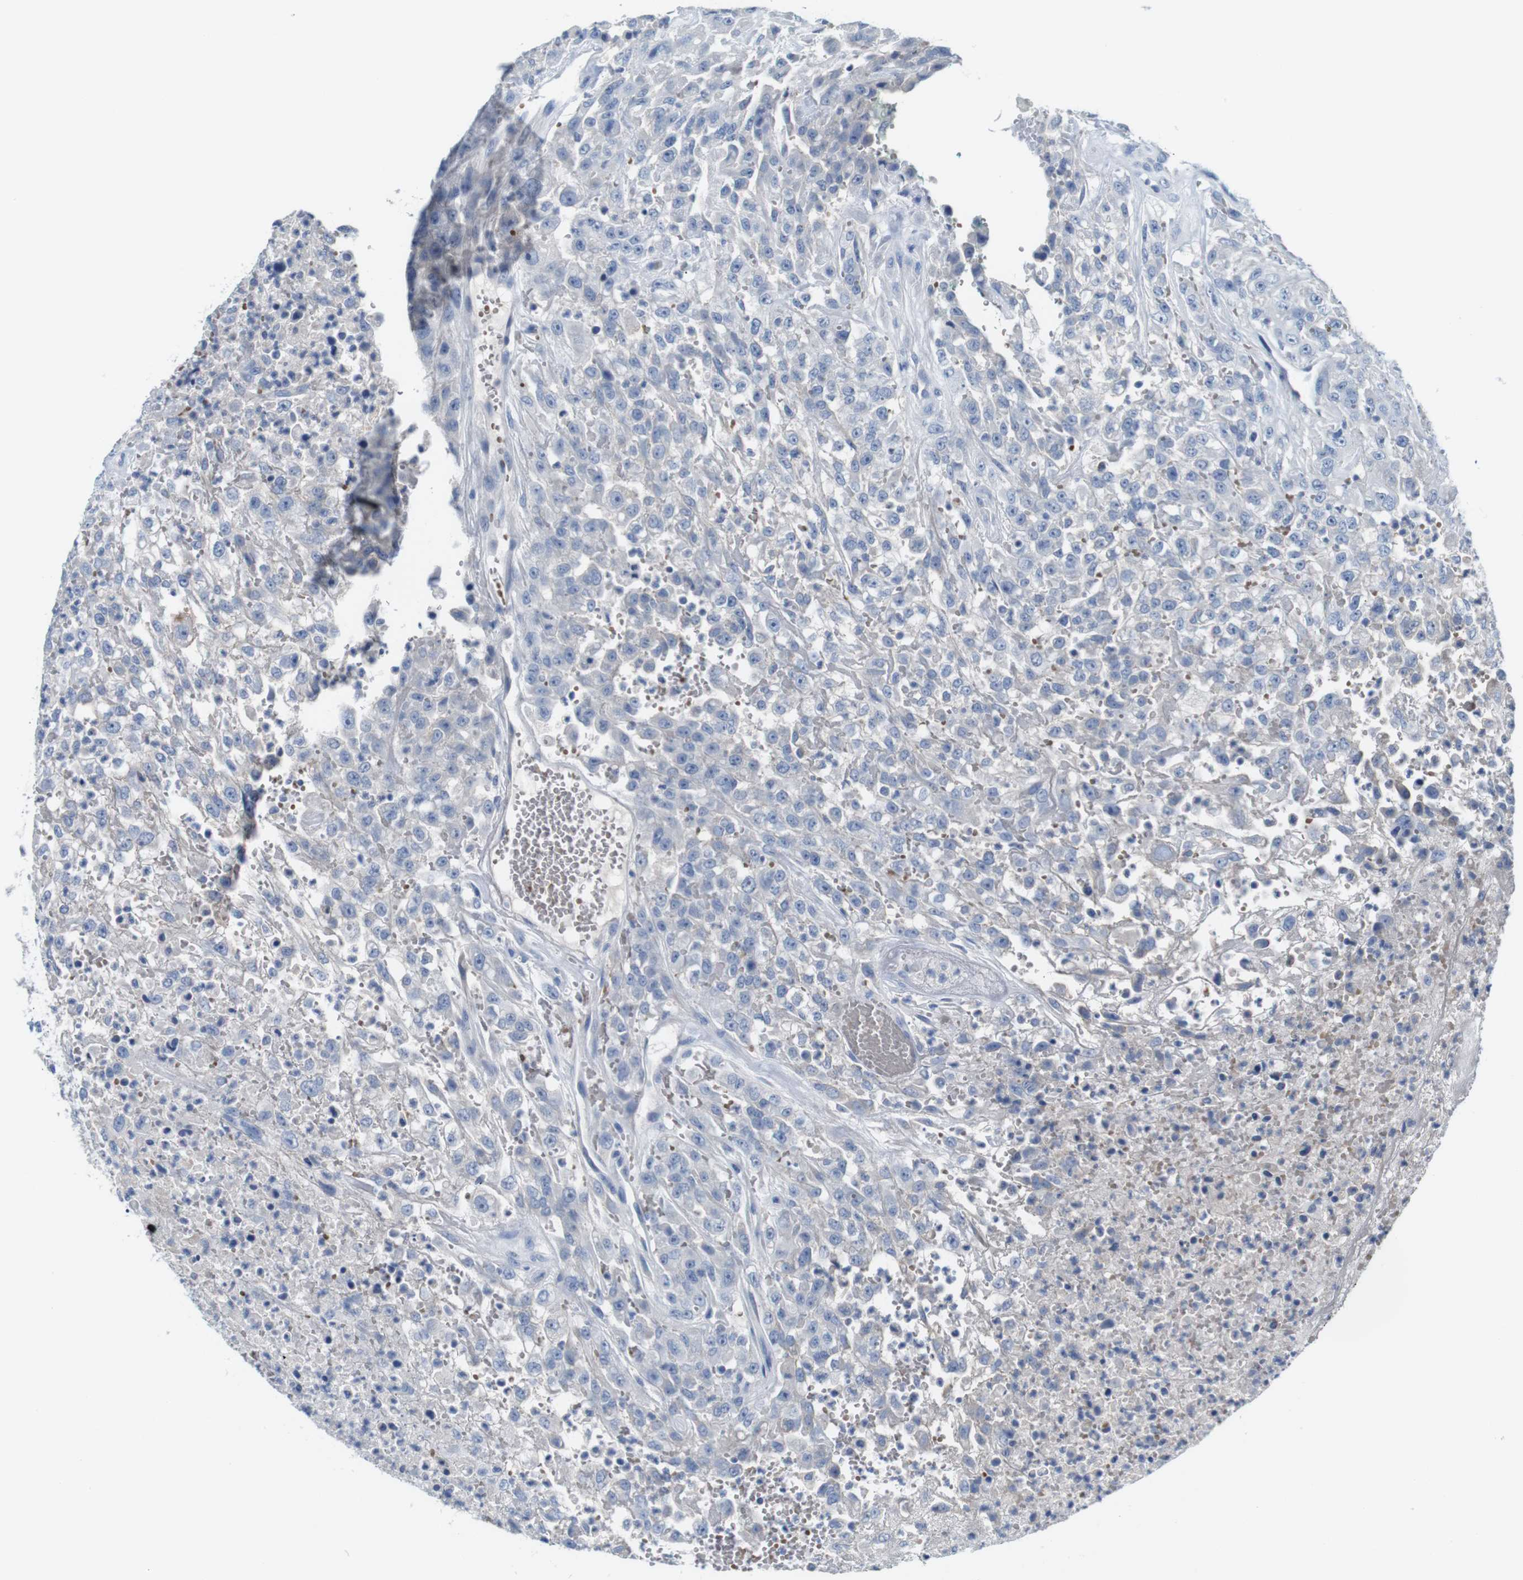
{"staining": {"intensity": "negative", "quantity": "none", "location": "none"}, "tissue": "urothelial cancer", "cell_type": "Tumor cells", "image_type": "cancer", "snomed": [{"axis": "morphology", "description": "Urothelial carcinoma, High grade"}, {"axis": "topography", "description": "Urinary bladder"}], "caption": "Tumor cells show no significant expression in urothelial cancer. (Brightfield microscopy of DAB (3,3'-diaminobenzidine) immunohistochemistry (IHC) at high magnification).", "gene": "IGSF8", "patient": {"sex": "male", "age": 46}}